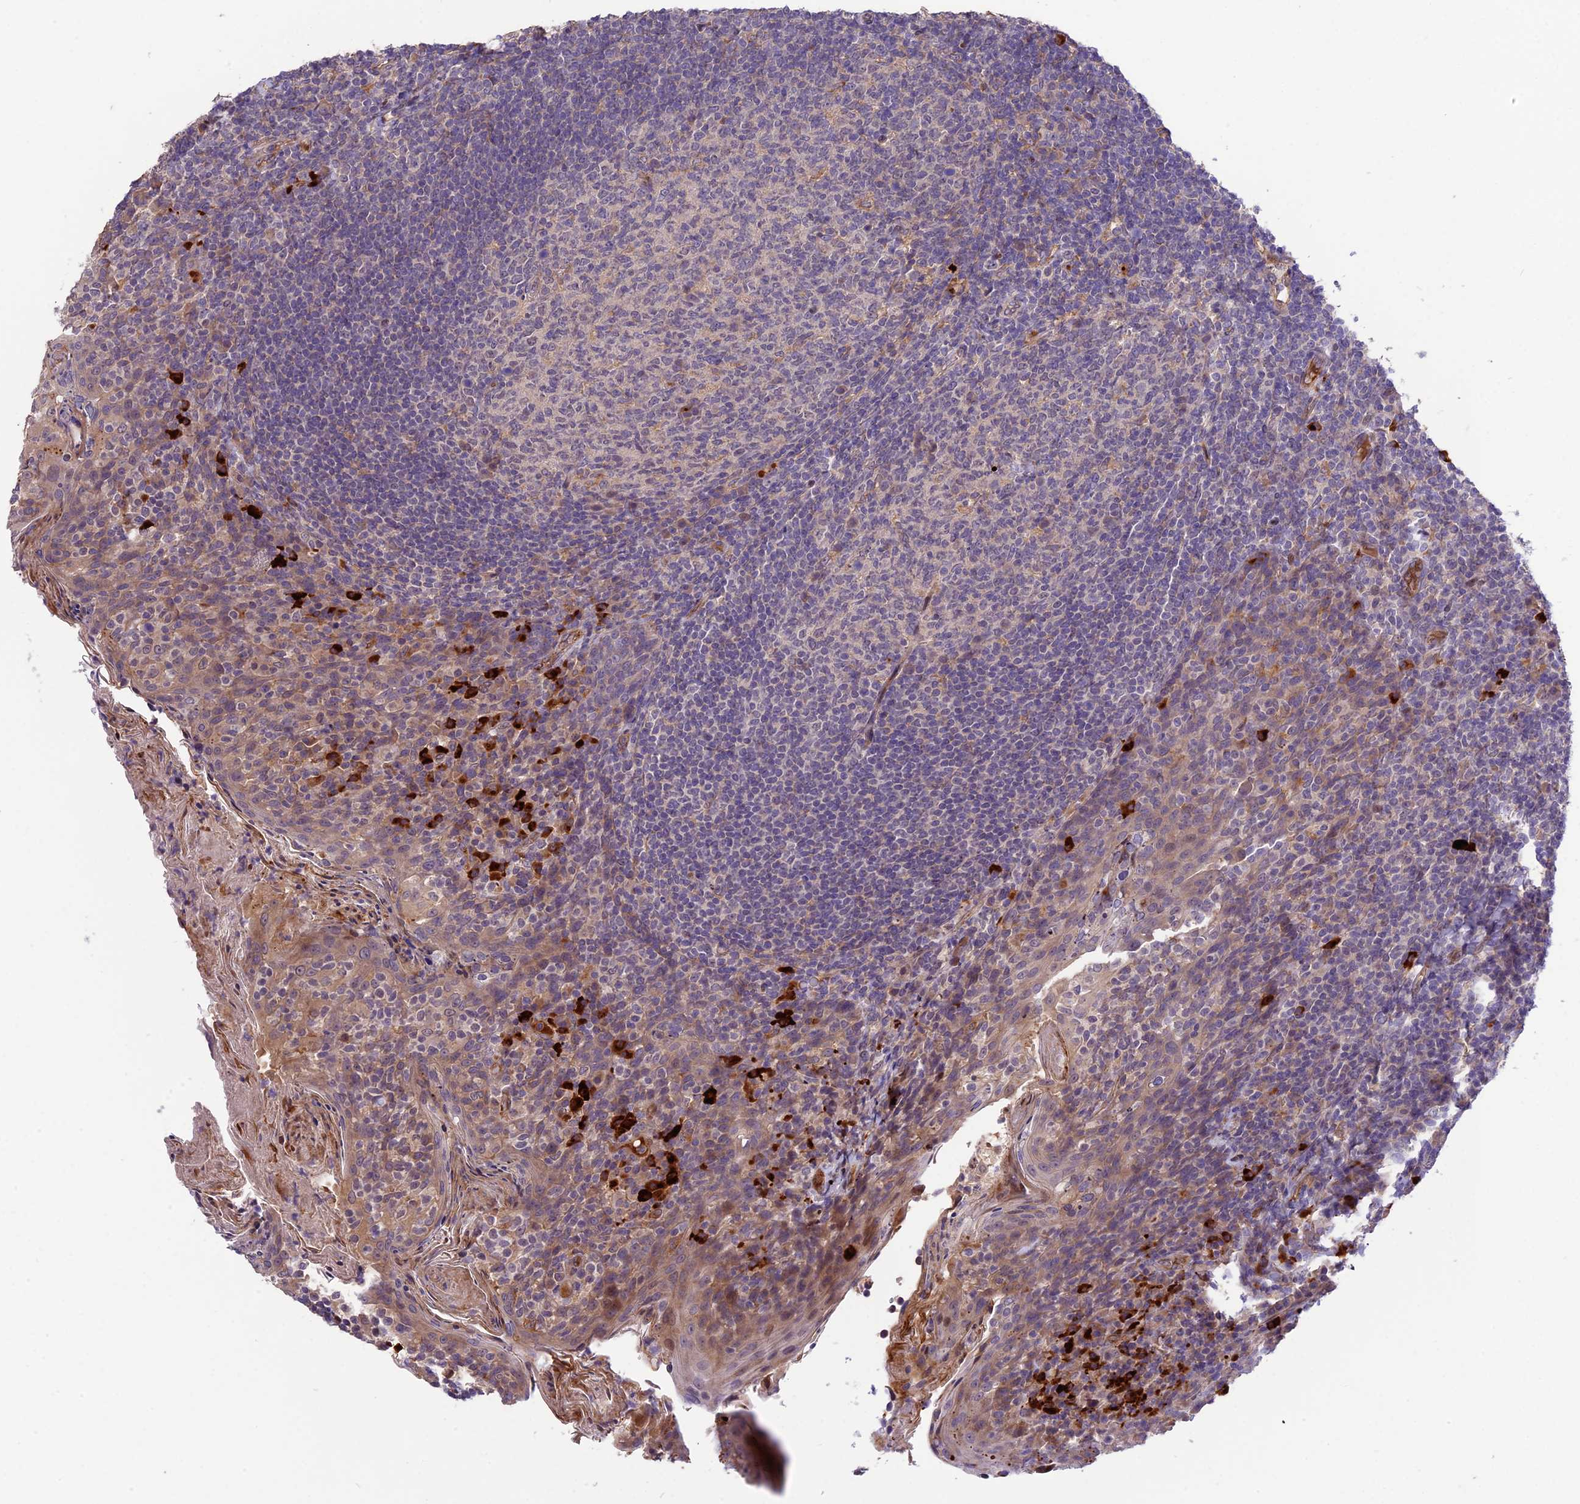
{"staining": {"intensity": "negative", "quantity": "none", "location": "none"}, "tissue": "tonsil", "cell_type": "Germinal center cells", "image_type": "normal", "snomed": [{"axis": "morphology", "description": "Normal tissue, NOS"}, {"axis": "topography", "description": "Tonsil"}], "caption": "The histopathology image reveals no significant positivity in germinal center cells of tonsil.", "gene": "MFSD2A", "patient": {"sex": "female", "age": 10}}